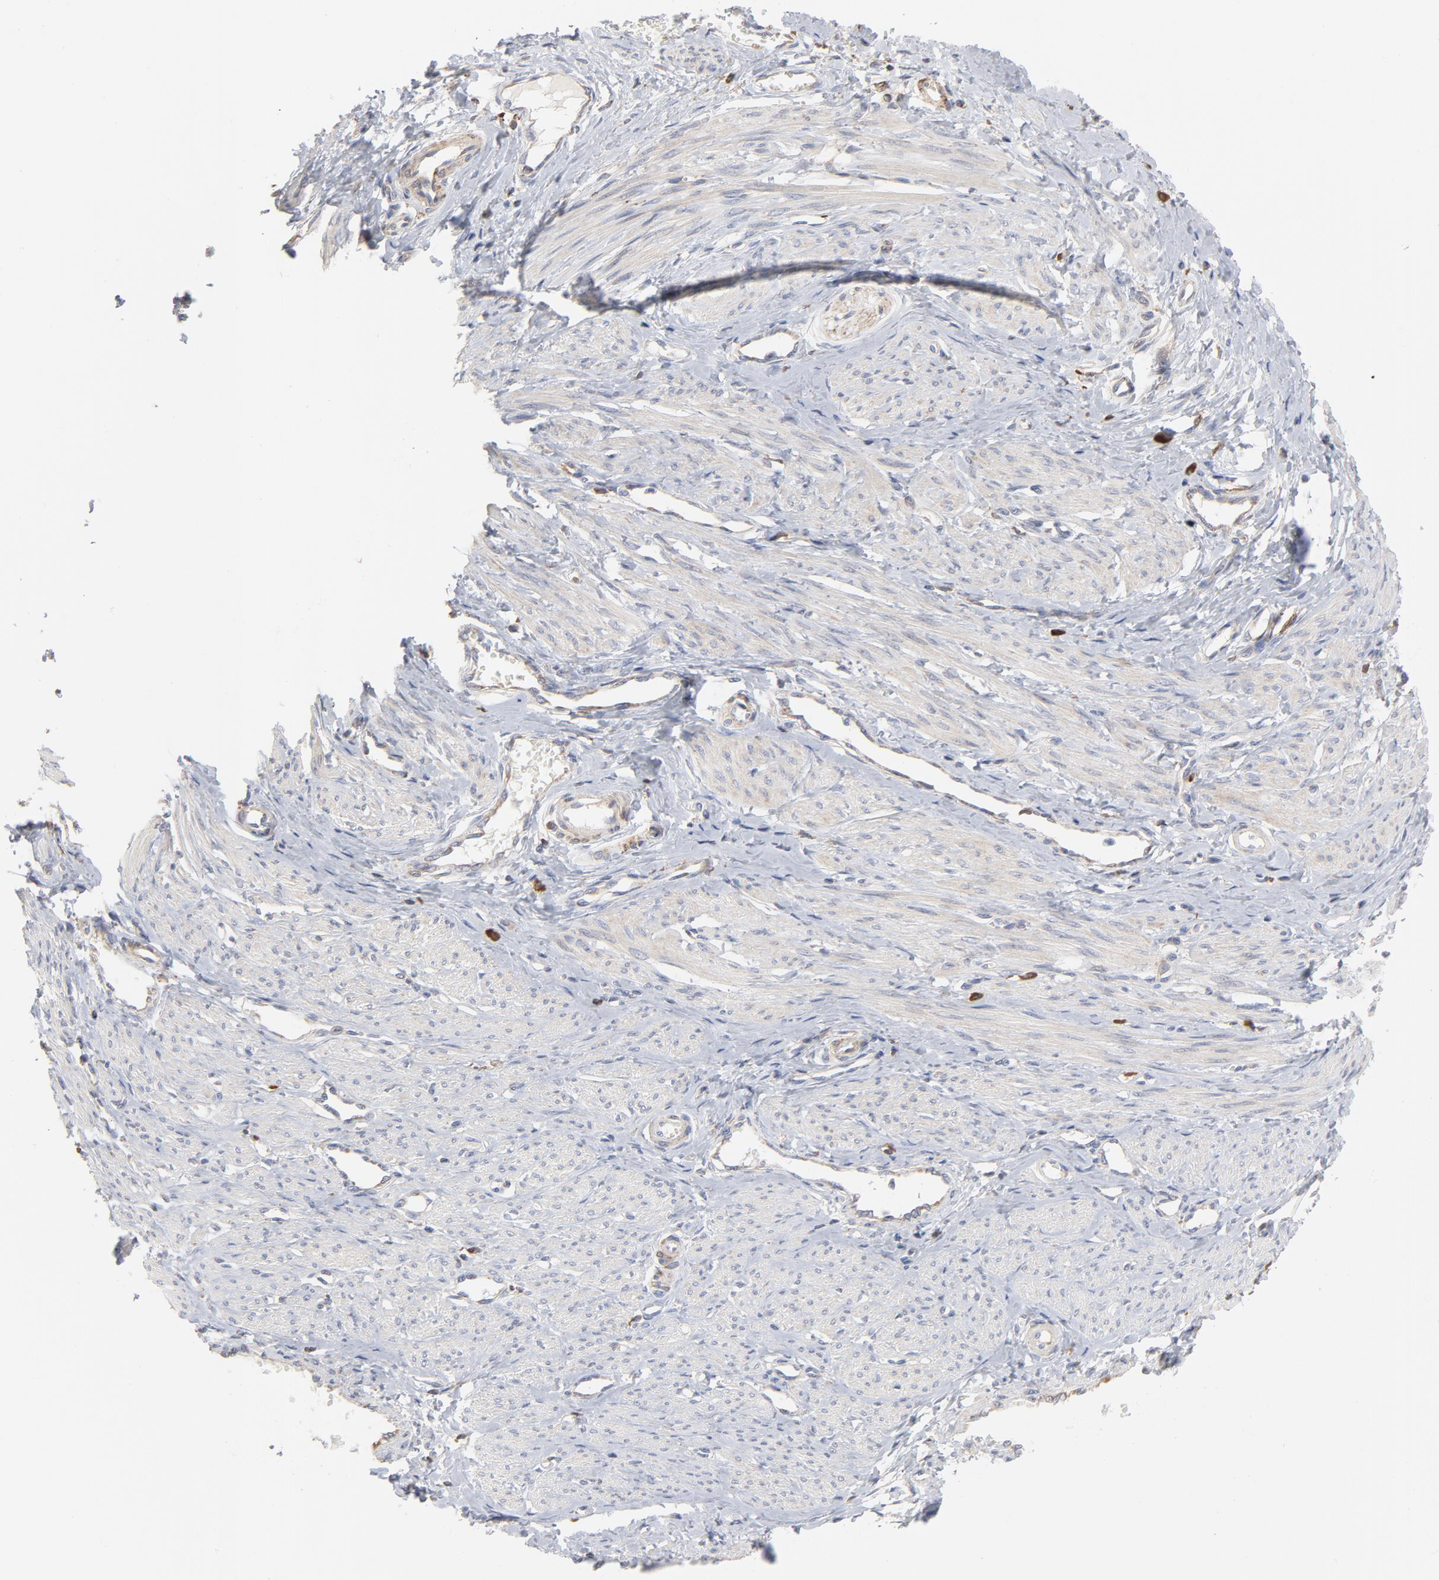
{"staining": {"intensity": "negative", "quantity": "none", "location": "none"}, "tissue": "smooth muscle", "cell_type": "Smooth muscle cells", "image_type": "normal", "snomed": [{"axis": "morphology", "description": "Normal tissue, NOS"}, {"axis": "topography", "description": "Smooth muscle"}, {"axis": "topography", "description": "Uterus"}], "caption": "Human smooth muscle stained for a protein using immunohistochemistry displays no staining in smooth muscle cells.", "gene": "PPFIBP2", "patient": {"sex": "female", "age": 39}}